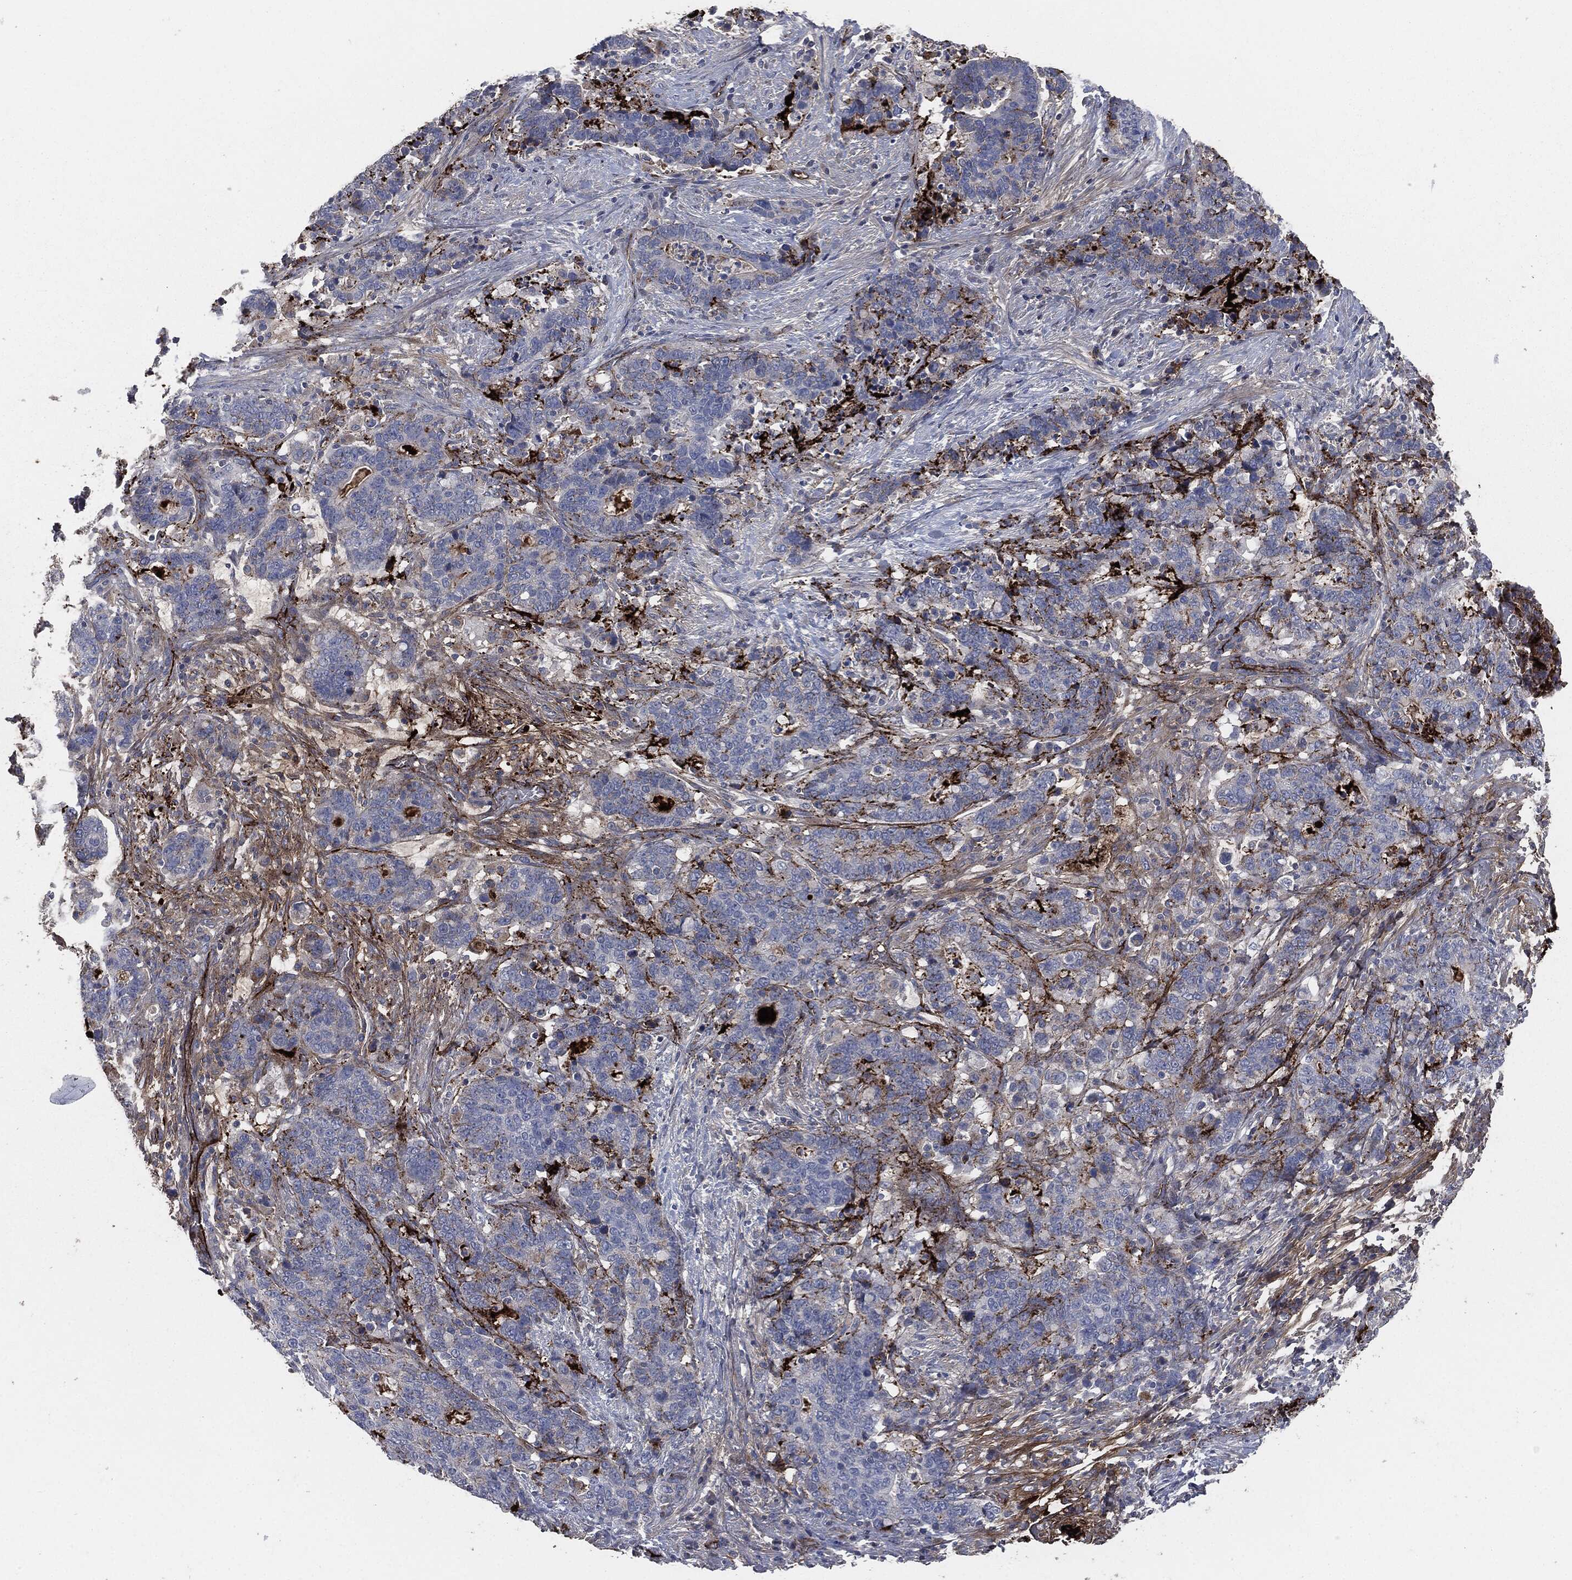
{"staining": {"intensity": "negative", "quantity": "none", "location": "none"}, "tissue": "stomach cancer", "cell_type": "Tumor cells", "image_type": "cancer", "snomed": [{"axis": "morphology", "description": "Normal tissue, NOS"}, {"axis": "morphology", "description": "Adenocarcinoma, NOS"}, {"axis": "topography", "description": "Stomach"}], "caption": "High magnification brightfield microscopy of adenocarcinoma (stomach) stained with DAB (3,3'-diaminobenzidine) (brown) and counterstained with hematoxylin (blue): tumor cells show no significant staining.", "gene": "APOB", "patient": {"sex": "female", "age": 64}}